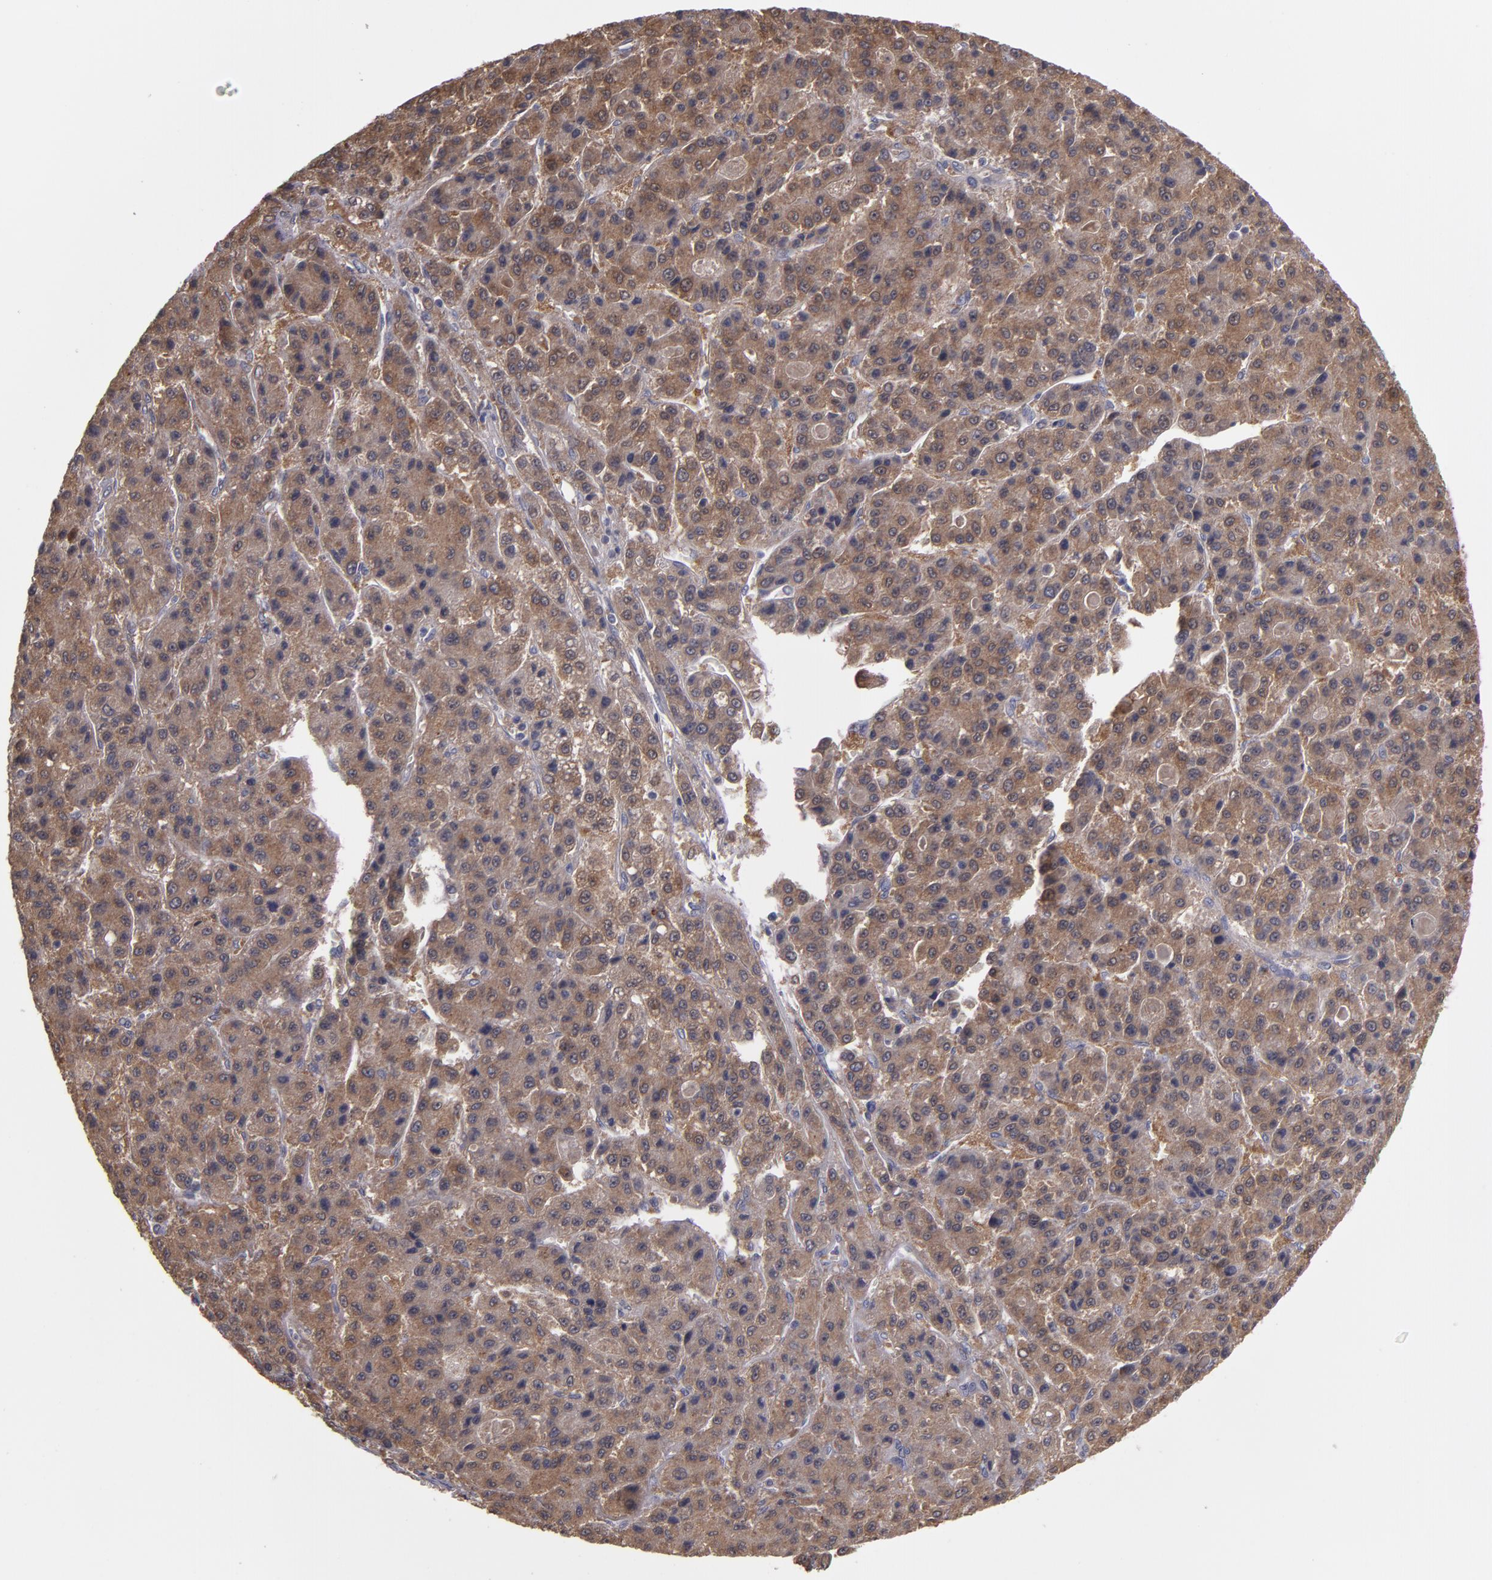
{"staining": {"intensity": "moderate", "quantity": ">75%", "location": "cytoplasmic/membranous"}, "tissue": "liver cancer", "cell_type": "Tumor cells", "image_type": "cancer", "snomed": [{"axis": "morphology", "description": "Carcinoma, Hepatocellular, NOS"}, {"axis": "topography", "description": "Liver"}], "caption": "High-power microscopy captured an IHC image of liver hepatocellular carcinoma, revealing moderate cytoplasmic/membranous expression in about >75% of tumor cells.", "gene": "MMP11", "patient": {"sex": "male", "age": 70}}